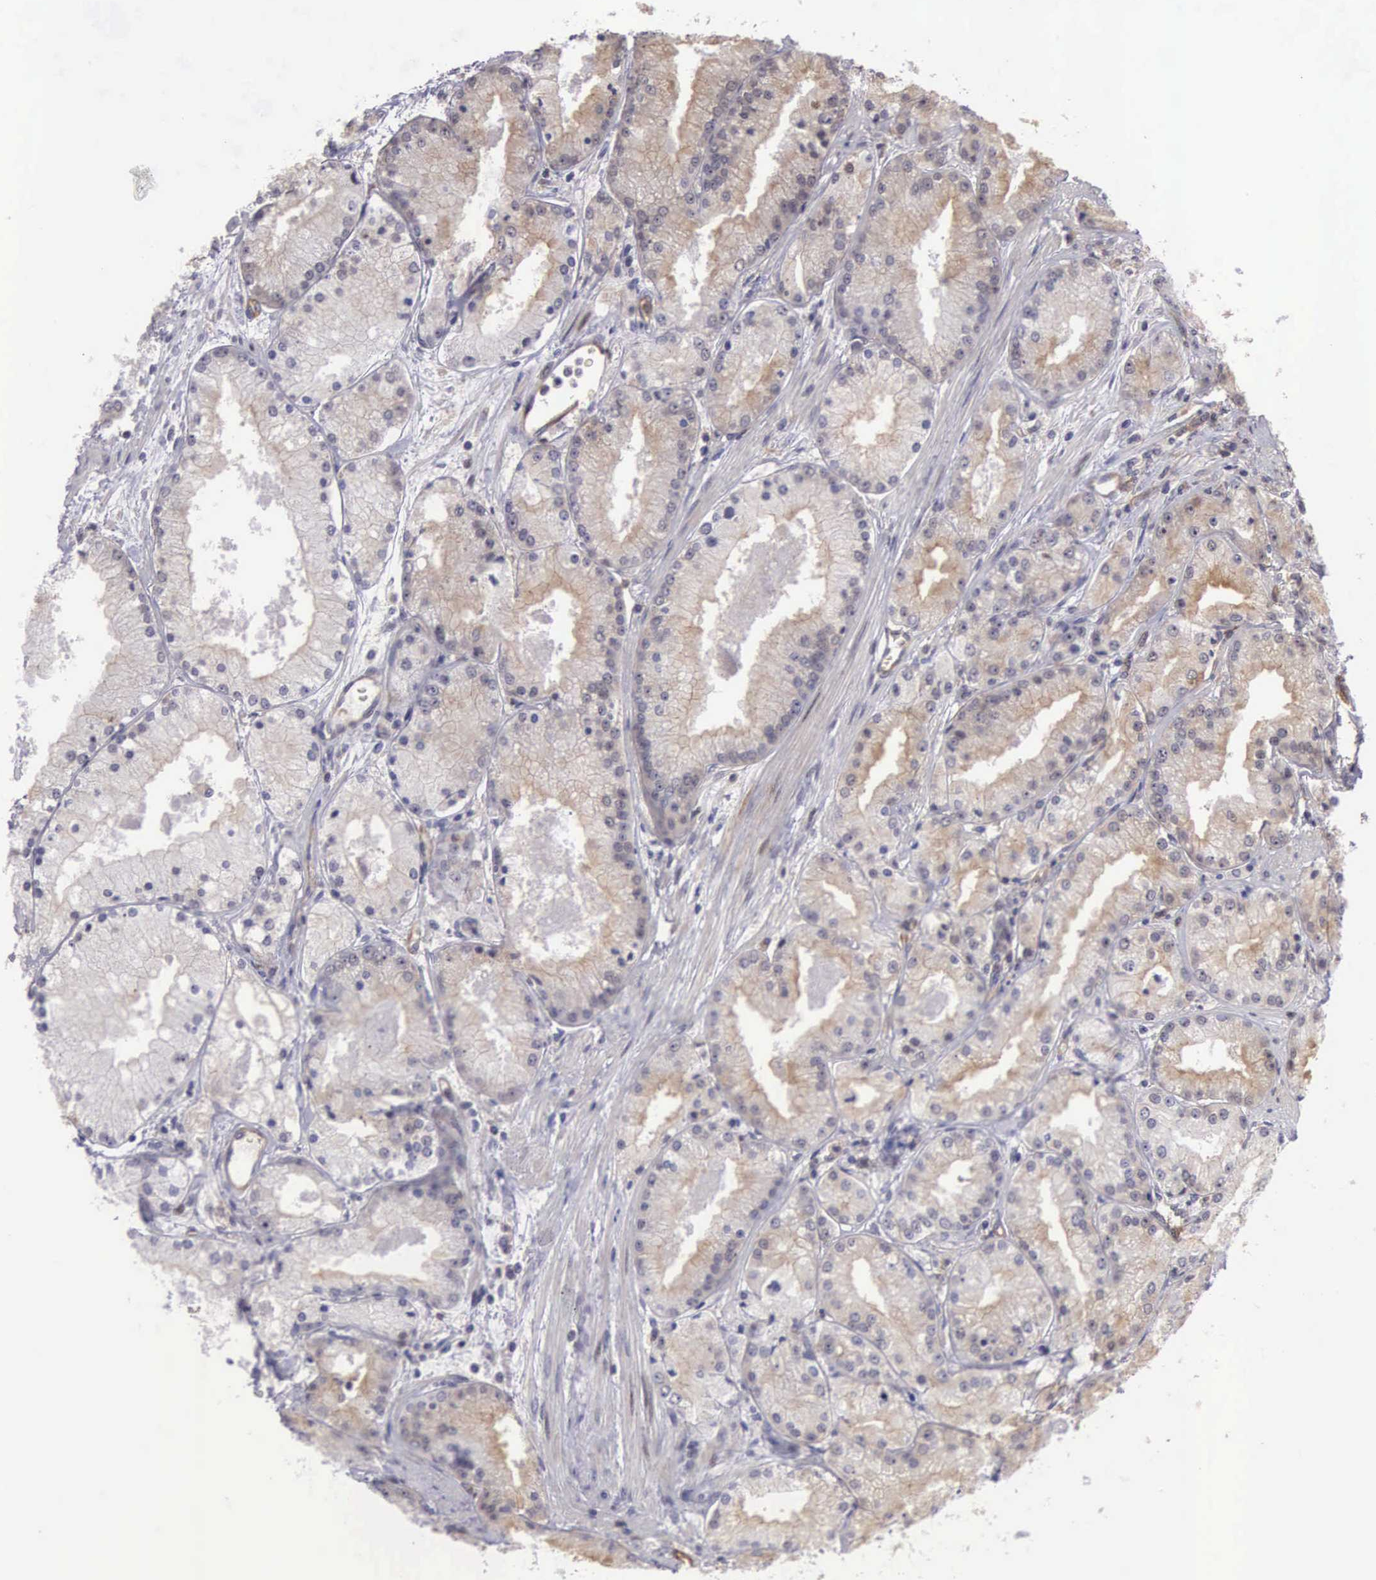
{"staining": {"intensity": "weak", "quantity": "25%-75%", "location": "cytoplasmic/membranous"}, "tissue": "prostate cancer", "cell_type": "Tumor cells", "image_type": "cancer", "snomed": [{"axis": "morphology", "description": "Adenocarcinoma, Medium grade"}, {"axis": "topography", "description": "Prostate"}], "caption": "Protein expression analysis of human prostate adenocarcinoma (medium-grade) reveals weak cytoplasmic/membranous staining in approximately 25%-75% of tumor cells.", "gene": "EMID1", "patient": {"sex": "male", "age": 72}}